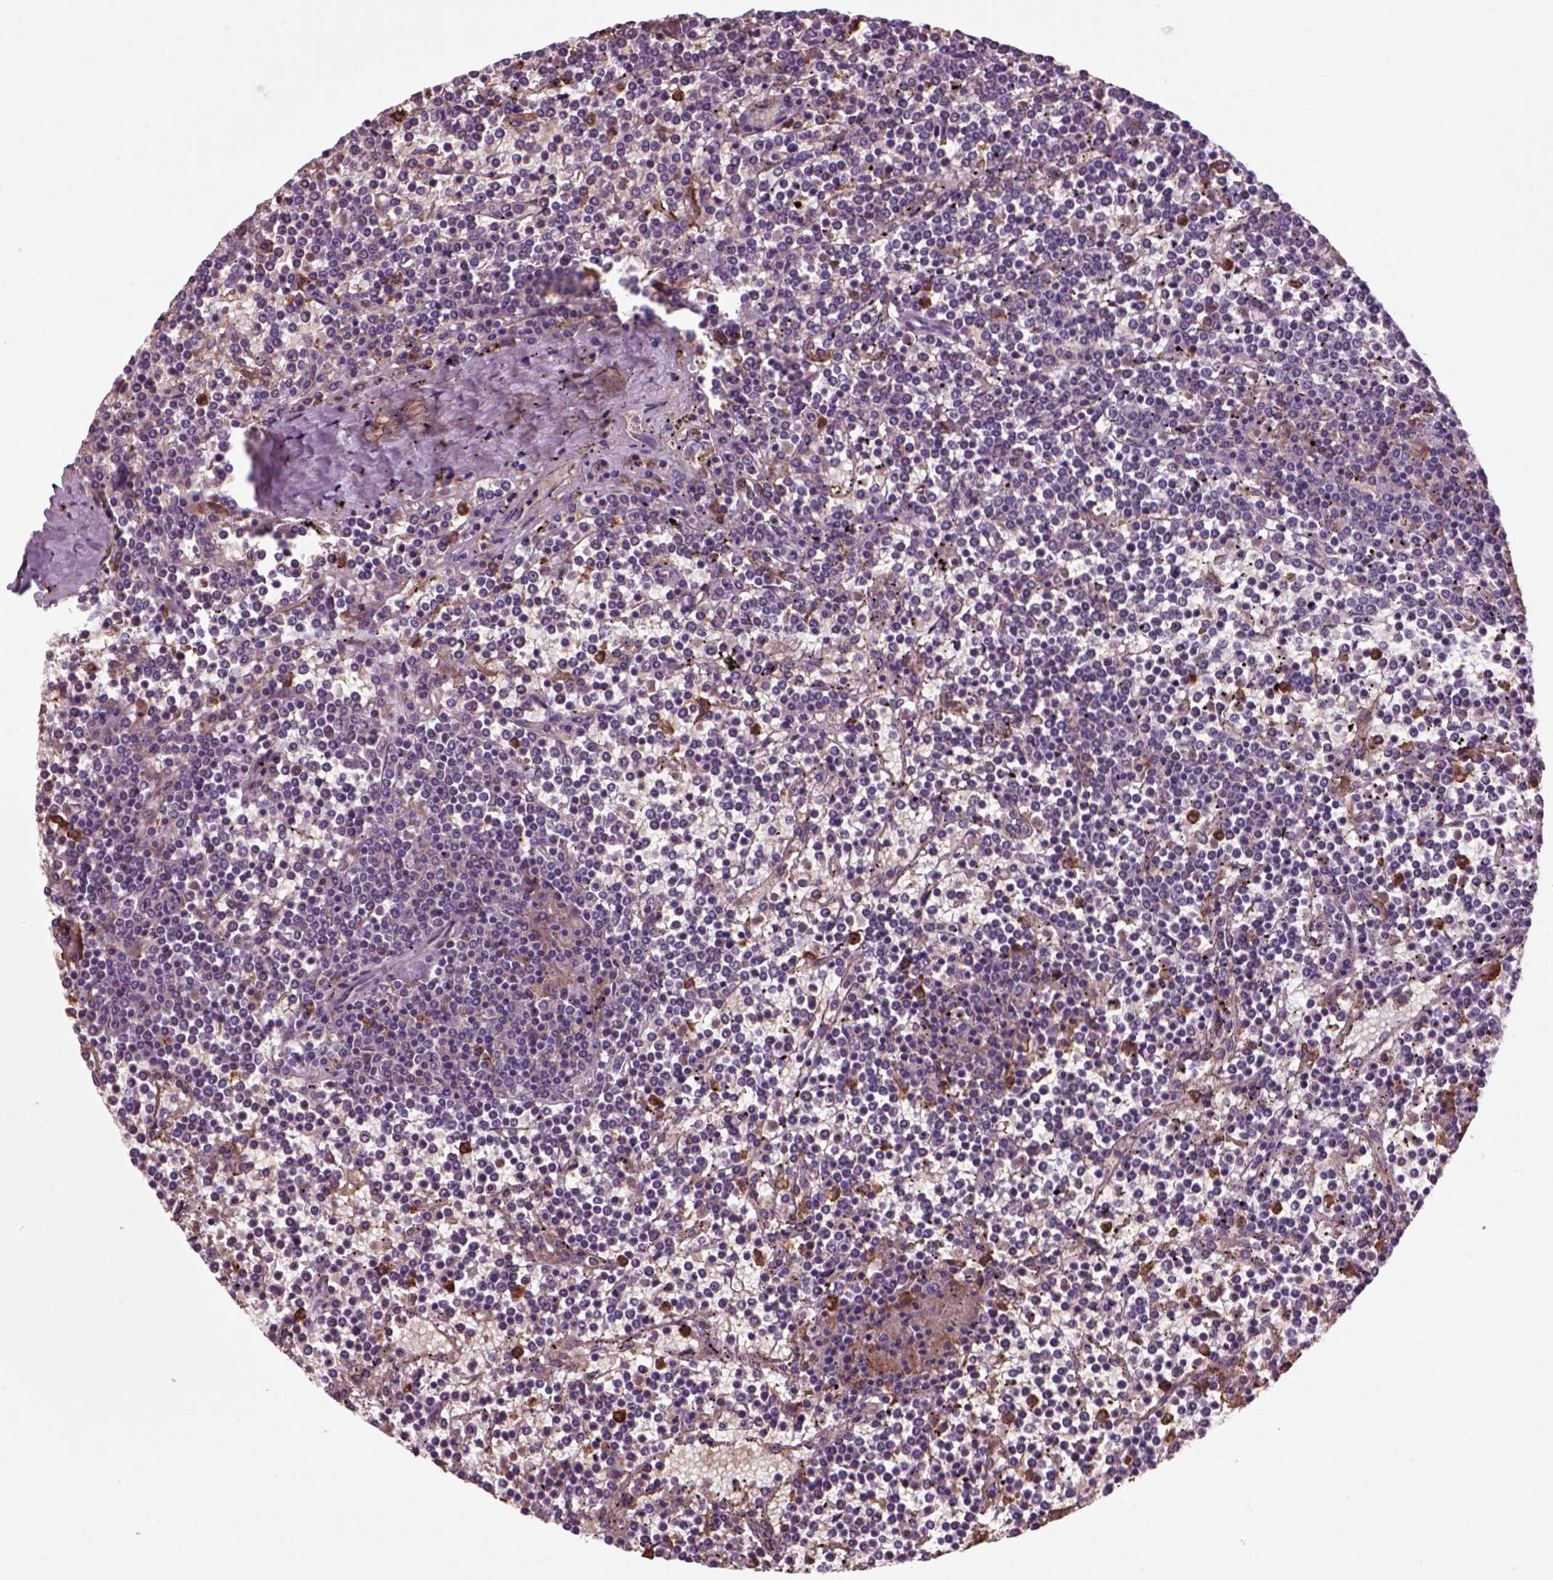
{"staining": {"intensity": "negative", "quantity": "none", "location": "none"}, "tissue": "lymphoma", "cell_type": "Tumor cells", "image_type": "cancer", "snomed": [{"axis": "morphology", "description": "Malignant lymphoma, non-Hodgkin's type, Low grade"}, {"axis": "topography", "description": "Spleen"}], "caption": "Tumor cells show no significant expression in low-grade malignant lymphoma, non-Hodgkin's type.", "gene": "CD14", "patient": {"sex": "female", "age": 19}}